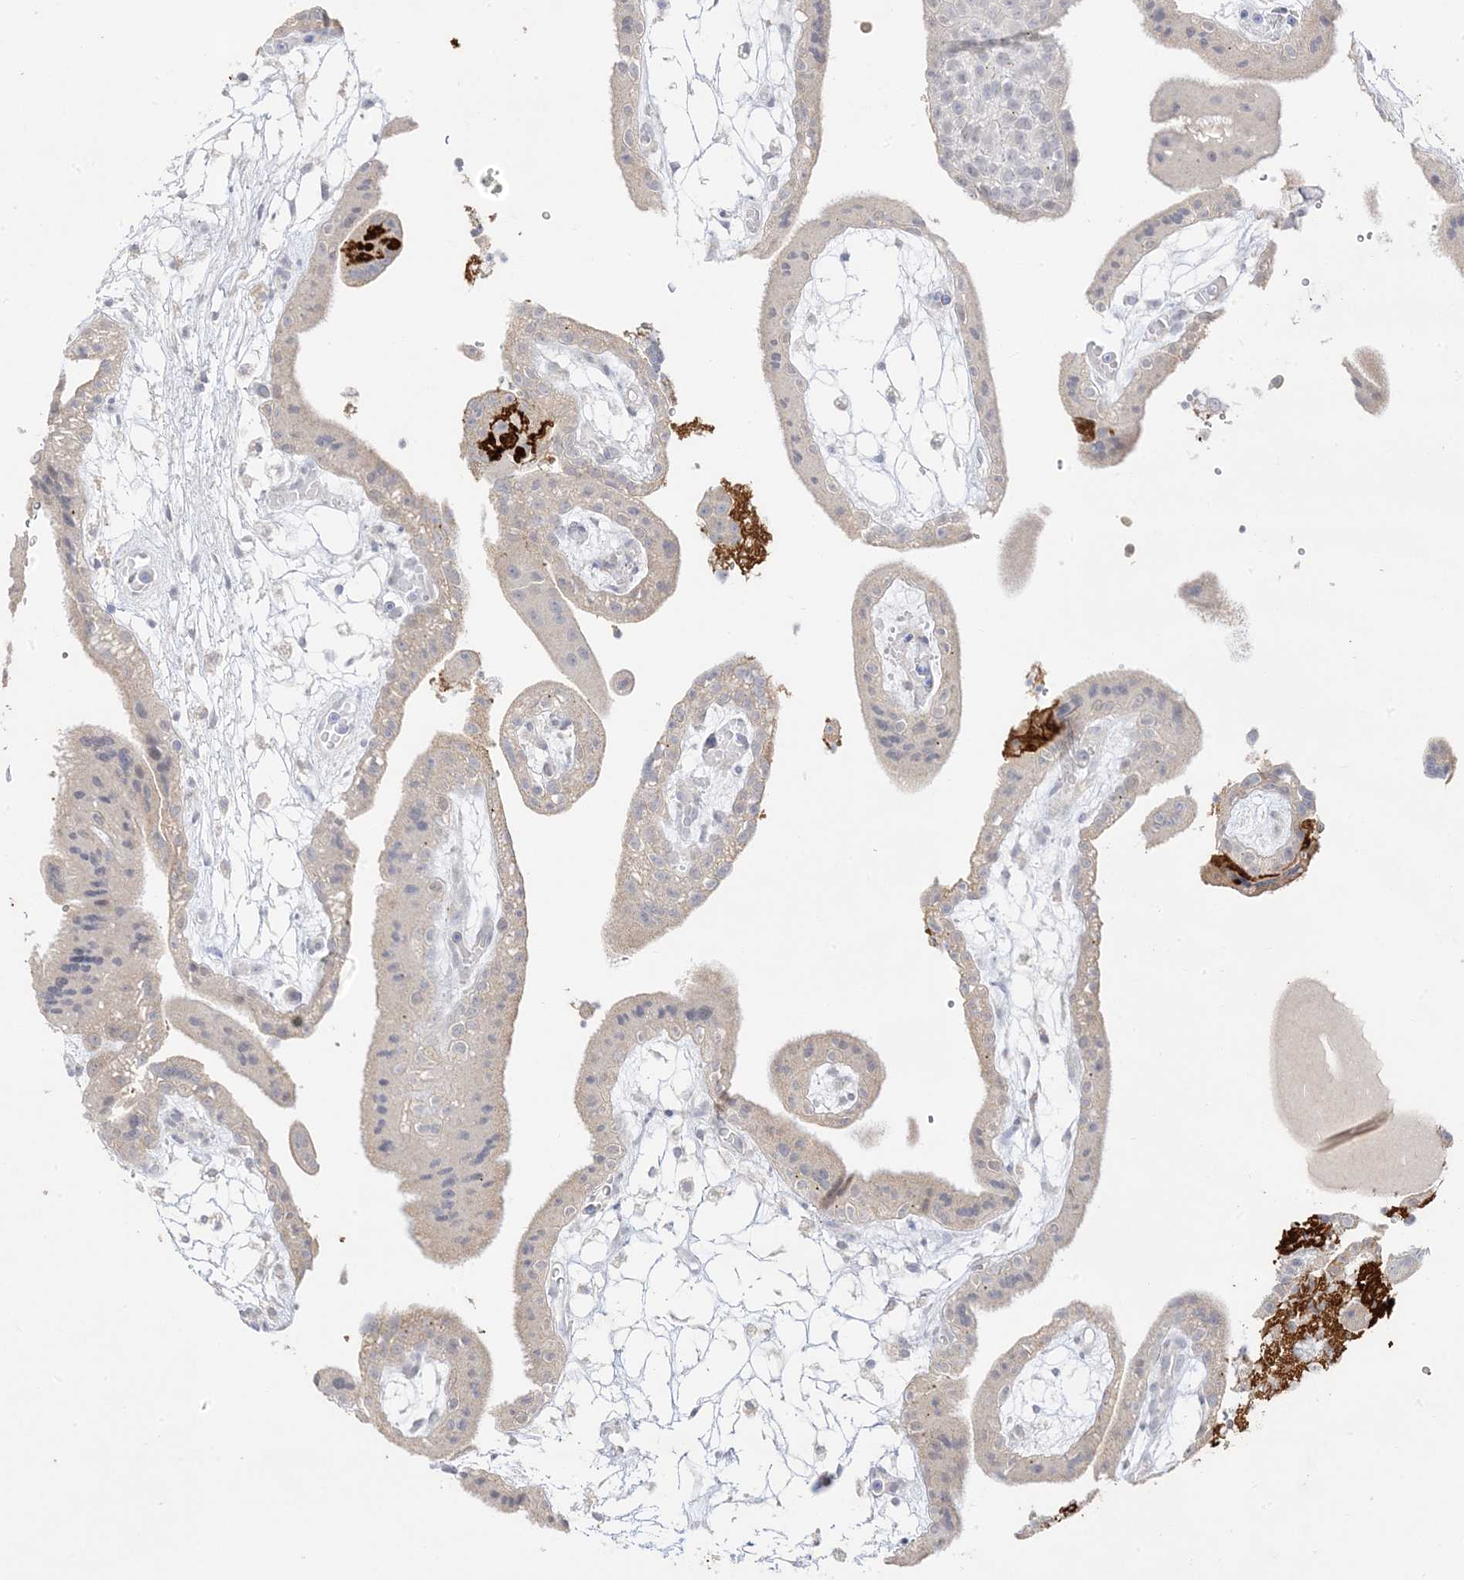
{"staining": {"intensity": "negative", "quantity": "none", "location": "none"}, "tissue": "placenta", "cell_type": "Decidual cells", "image_type": "normal", "snomed": [{"axis": "morphology", "description": "Normal tissue, NOS"}, {"axis": "topography", "description": "Placenta"}], "caption": "IHC micrograph of unremarkable placenta stained for a protein (brown), which demonstrates no staining in decidual cells.", "gene": "TRANK1", "patient": {"sex": "female", "age": 18}}